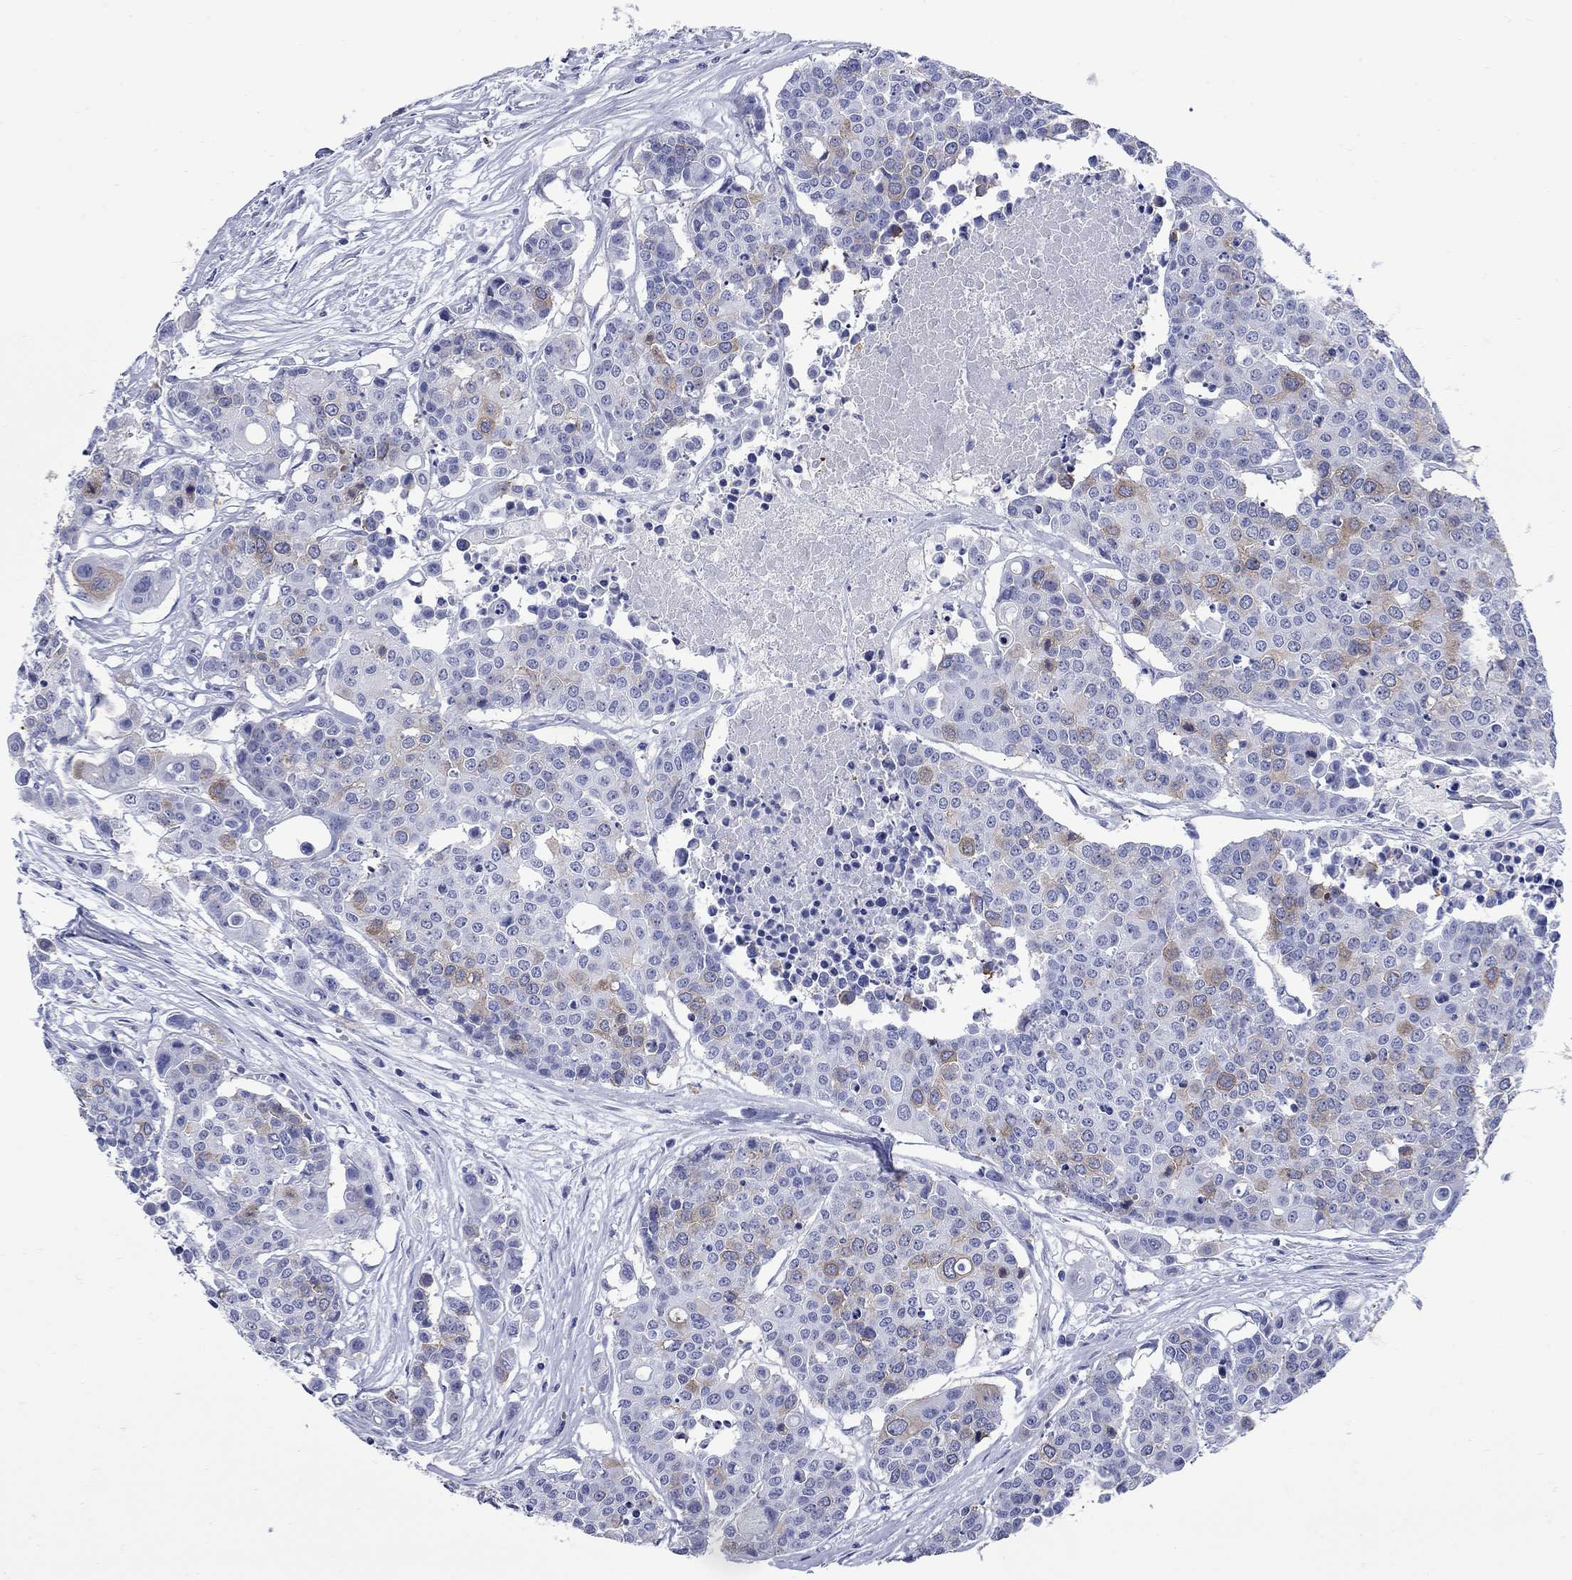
{"staining": {"intensity": "moderate", "quantity": "<25%", "location": "cytoplasmic/membranous"}, "tissue": "carcinoid", "cell_type": "Tumor cells", "image_type": "cancer", "snomed": [{"axis": "morphology", "description": "Carcinoid, malignant, NOS"}, {"axis": "topography", "description": "Colon"}], "caption": "Moderate cytoplasmic/membranous protein staining is appreciated in approximately <25% of tumor cells in malignant carcinoid.", "gene": "TACC3", "patient": {"sex": "male", "age": 81}}